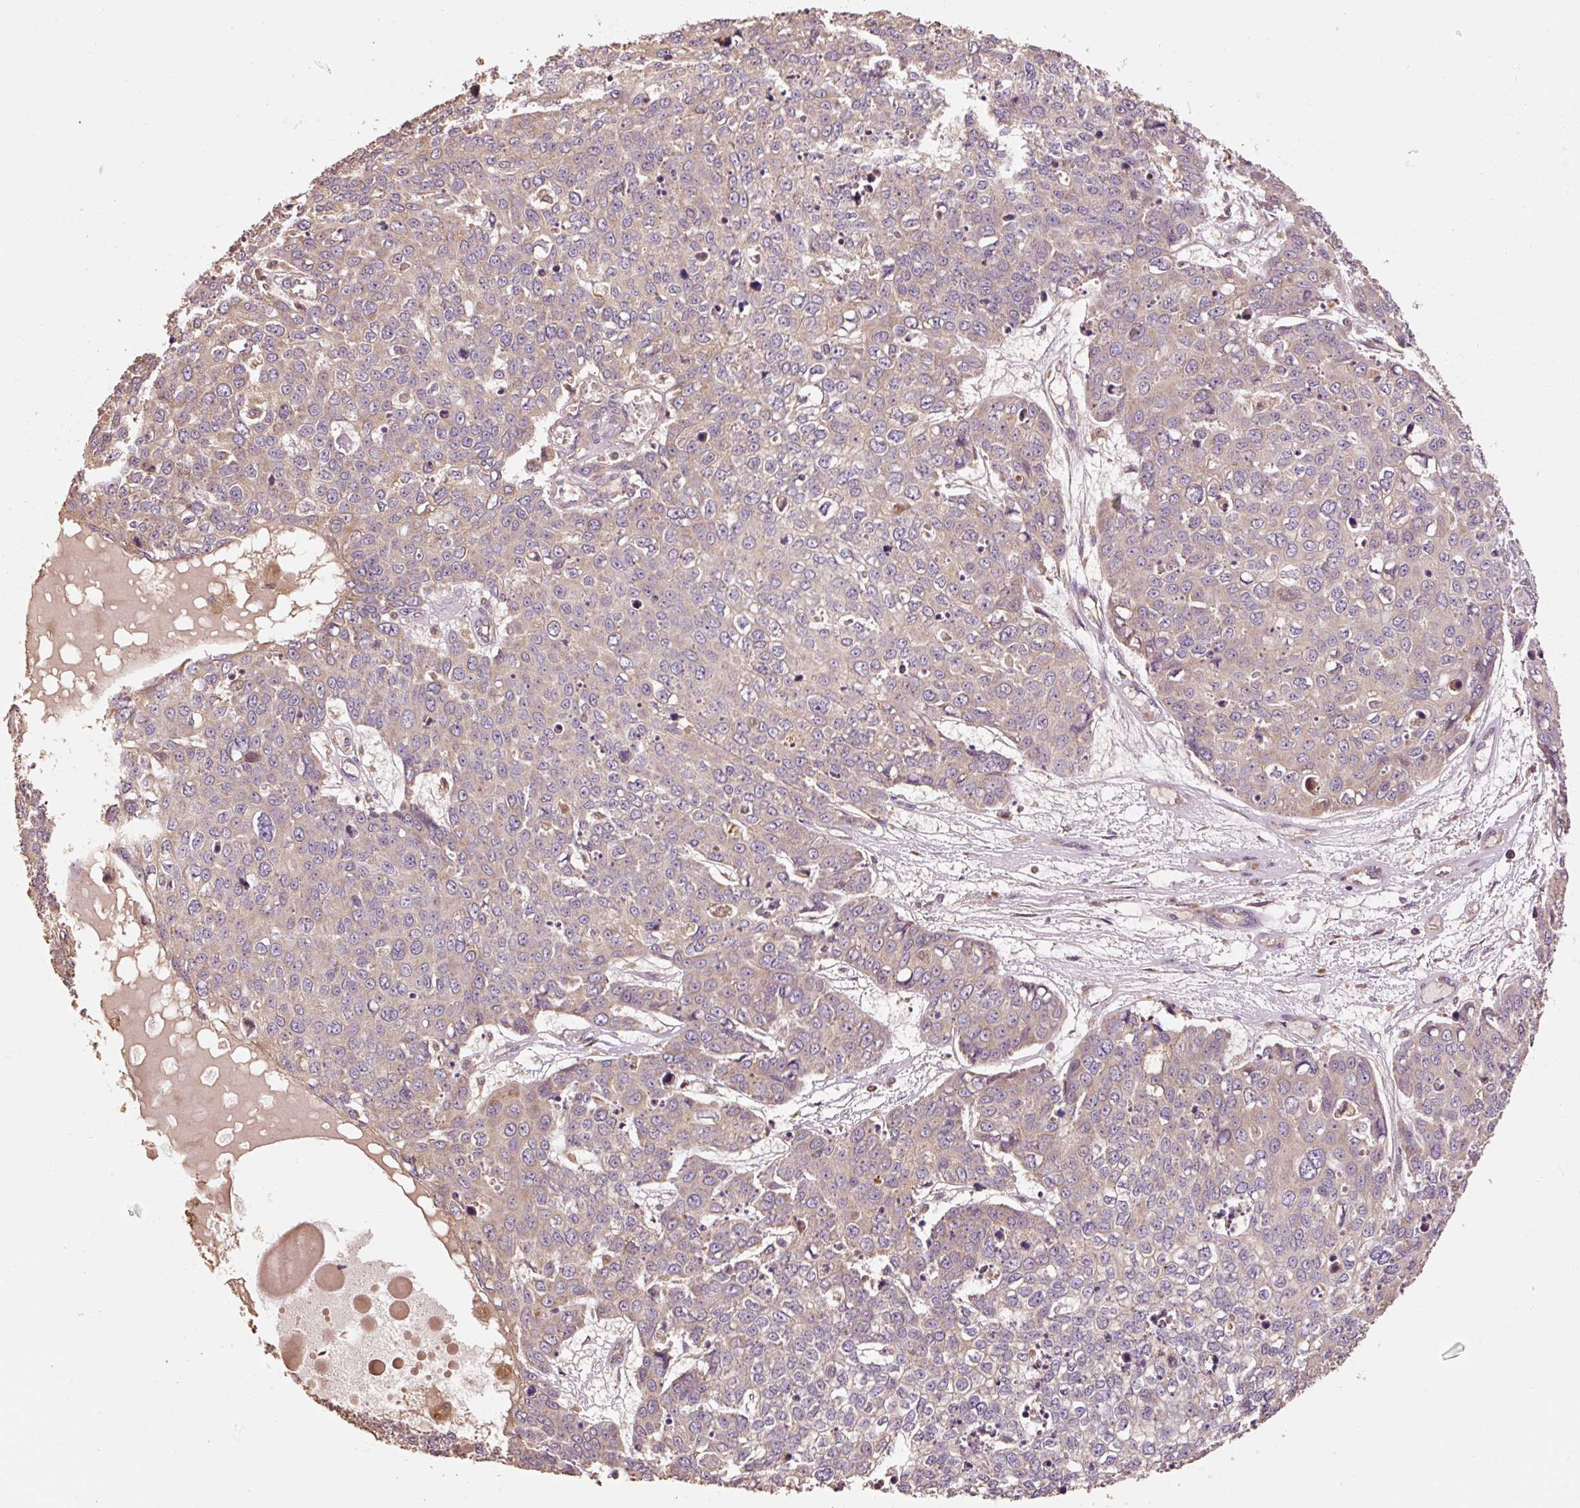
{"staining": {"intensity": "weak", "quantity": "25%-75%", "location": "cytoplasmic/membranous"}, "tissue": "skin cancer", "cell_type": "Tumor cells", "image_type": "cancer", "snomed": [{"axis": "morphology", "description": "Normal tissue, NOS"}, {"axis": "morphology", "description": "Squamous cell carcinoma, NOS"}, {"axis": "topography", "description": "Skin"}], "caption": "Protein expression analysis of human skin cancer (squamous cell carcinoma) reveals weak cytoplasmic/membranous positivity in approximately 25%-75% of tumor cells.", "gene": "EFHC1", "patient": {"sex": "male", "age": 72}}